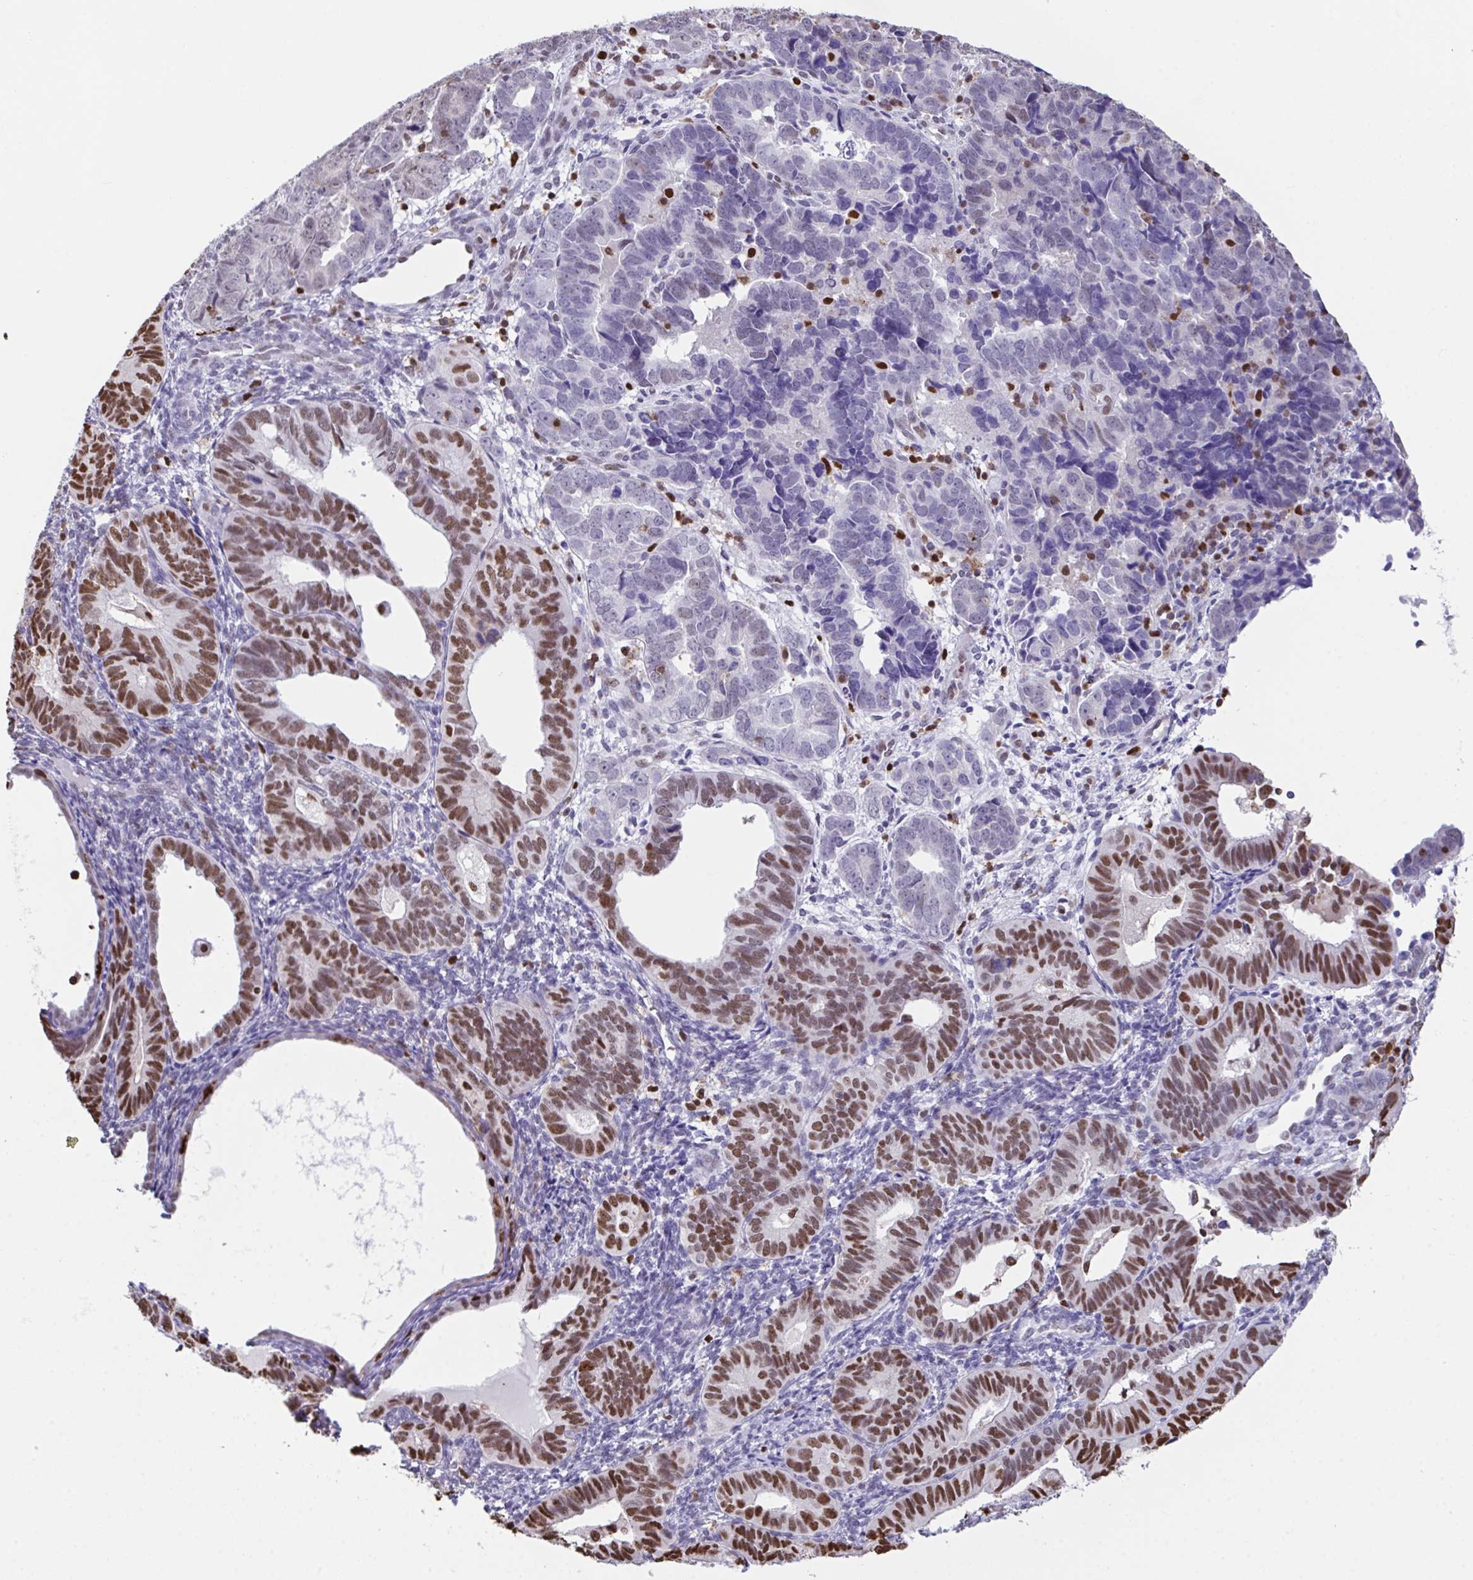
{"staining": {"intensity": "strong", "quantity": "25%-75%", "location": "nuclear"}, "tissue": "endometrial cancer", "cell_type": "Tumor cells", "image_type": "cancer", "snomed": [{"axis": "morphology", "description": "Adenocarcinoma, NOS"}, {"axis": "topography", "description": "Endometrium"}], "caption": "High-magnification brightfield microscopy of endometrial adenocarcinoma stained with DAB (brown) and counterstained with hematoxylin (blue). tumor cells exhibit strong nuclear positivity is identified in approximately25%-75% of cells.", "gene": "BTBD10", "patient": {"sex": "female", "age": 82}}